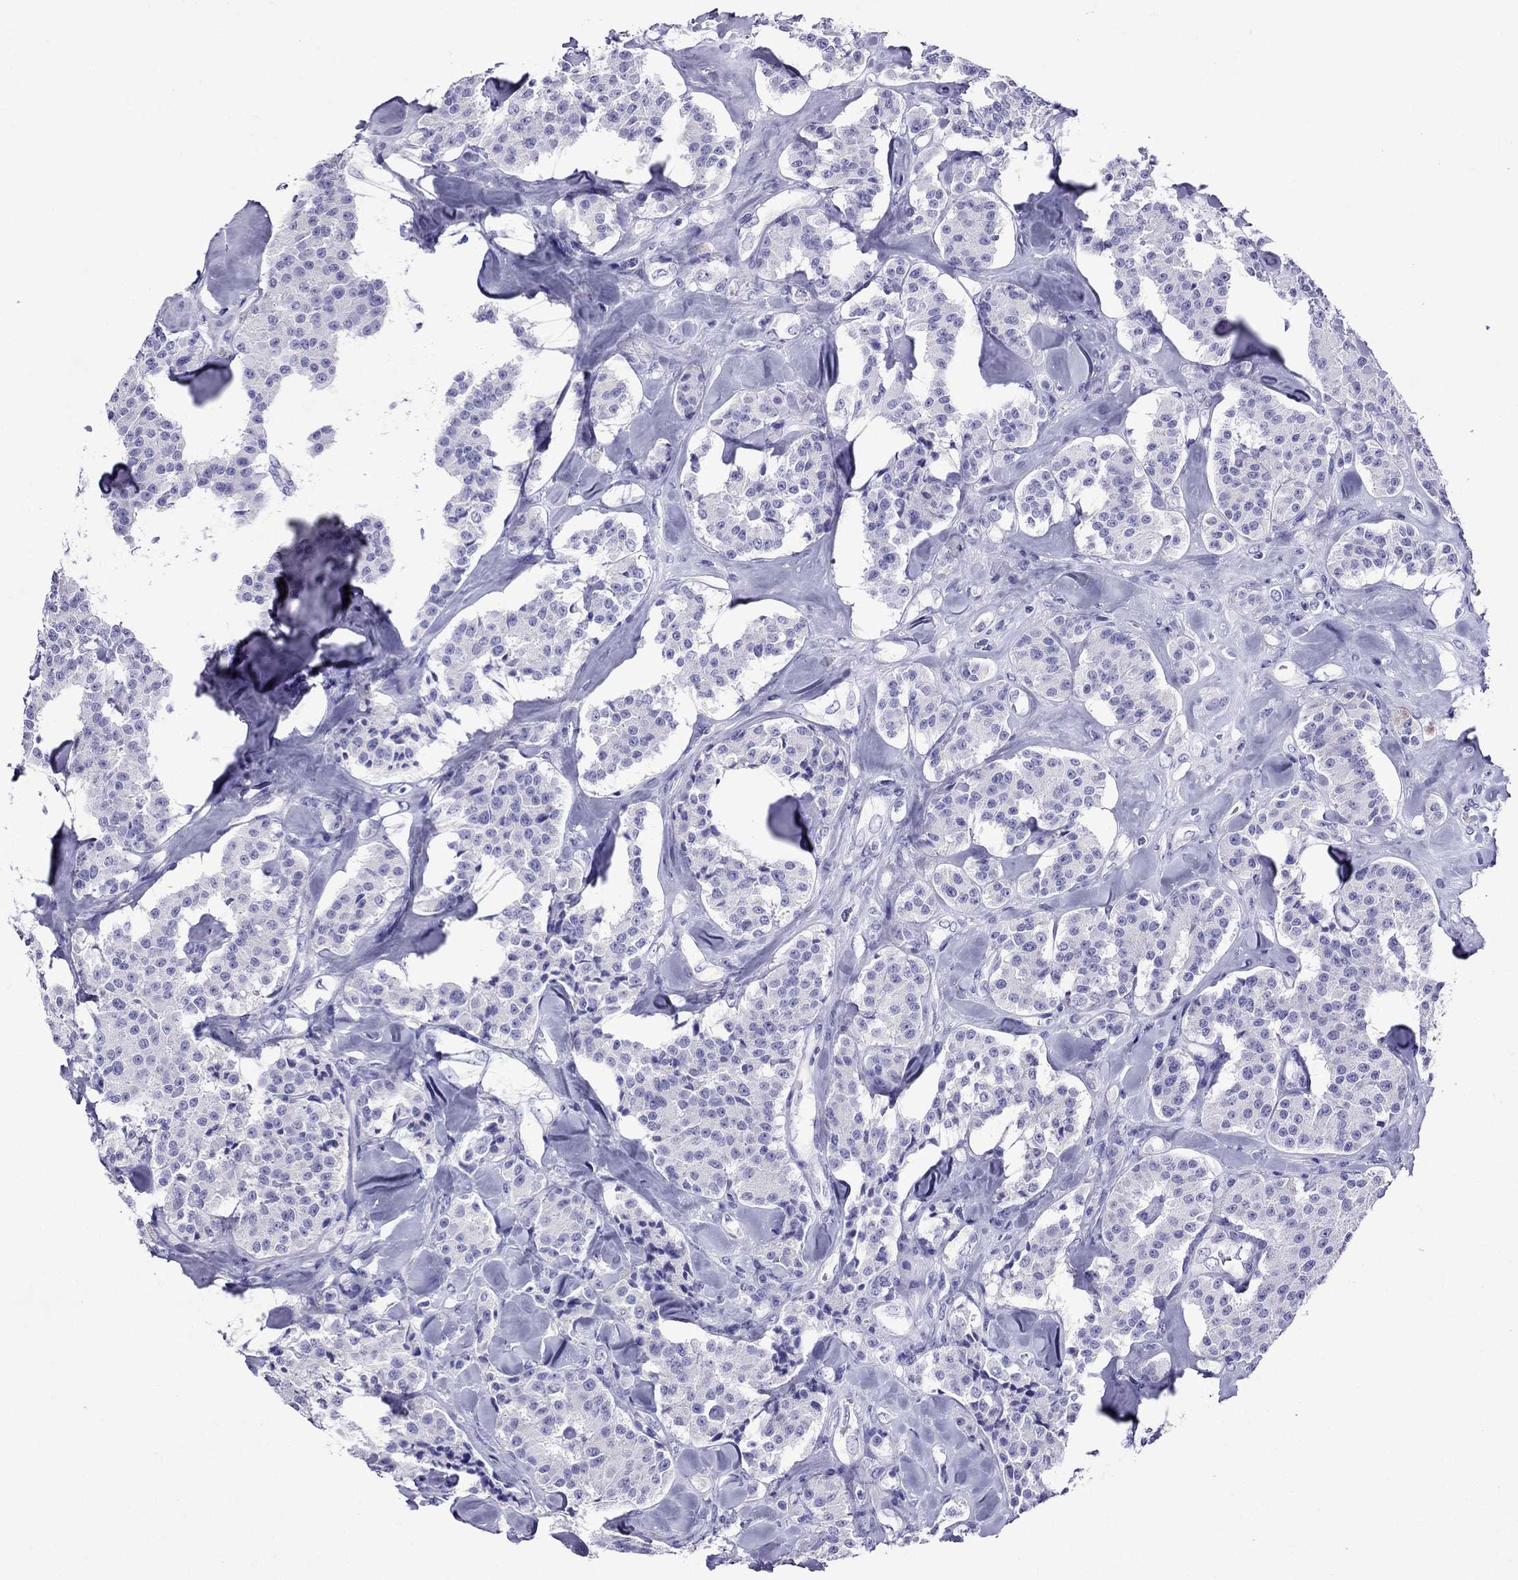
{"staining": {"intensity": "negative", "quantity": "none", "location": "none"}, "tissue": "carcinoid", "cell_type": "Tumor cells", "image_type": "cancer", "snomed": [{"axis": "morphology", "description": "Carcinoid, malignant, NOS"}, {"axis": "topography", "description": "Pancreas"}], "caption": "Tumor cells are negative for protein expression in human carcinoid.", "gene": "CRYBA1", "patient": {"sex": "male", "age": 41}}